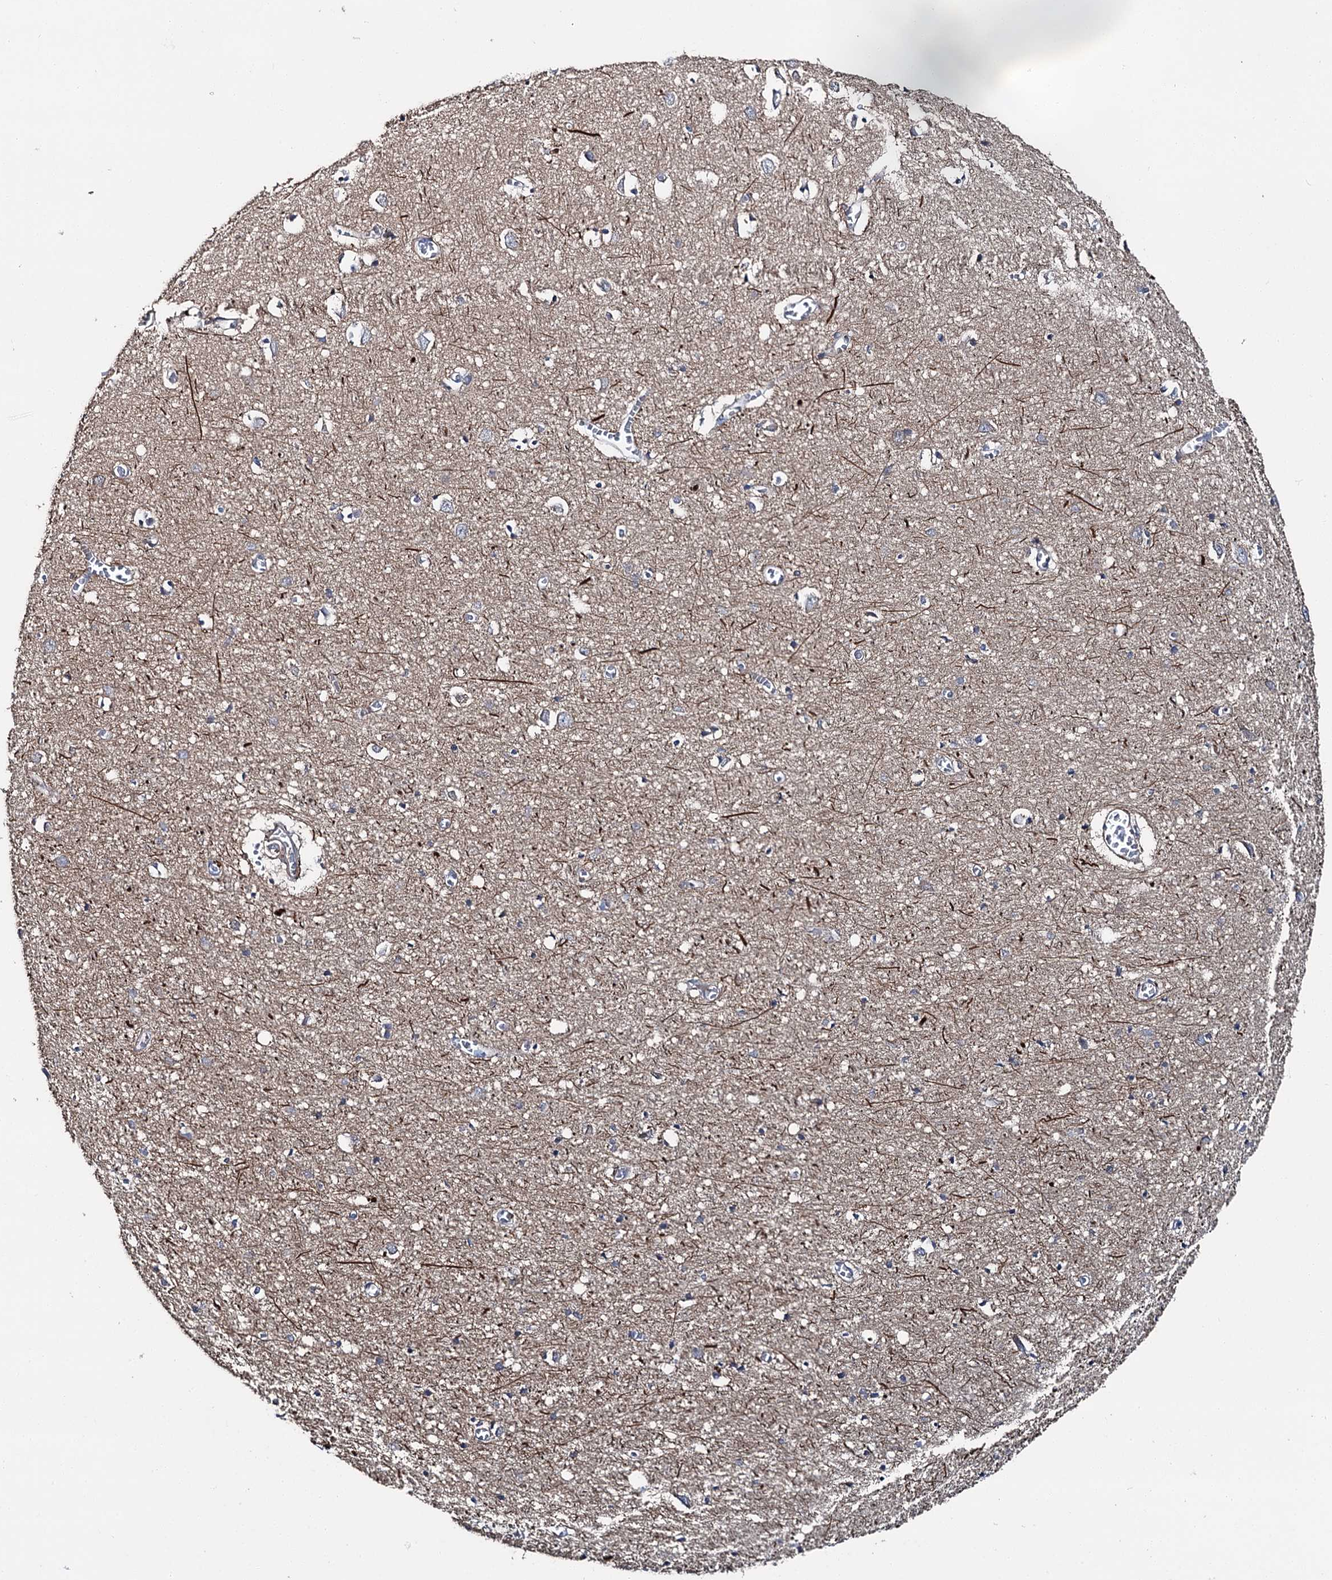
{"staining": {"intensity": "weak", "quantity": "25%-75%", "location": "cytoplasmic/membranous"}, "tissue": "cerebral cortex", "cell_type": "Endothelial cells", "image_type": "normal", "snomed": [{"axis": "morphology", "description": "Normal tissue, NOS"}, {"axis": "topography", "description": "Cerebral cortex"}], "caption": "Brown immunohistochemical staining in benign human cerebral cortex reveals weak cytoplasmic/membranous expression in about 25%-75% of endothelial cells. (DAB = brown stain, brightfield microscopy at high magnification).", "gene": "SLC22A25", "patient": {"sex": "female", "age": 64}}